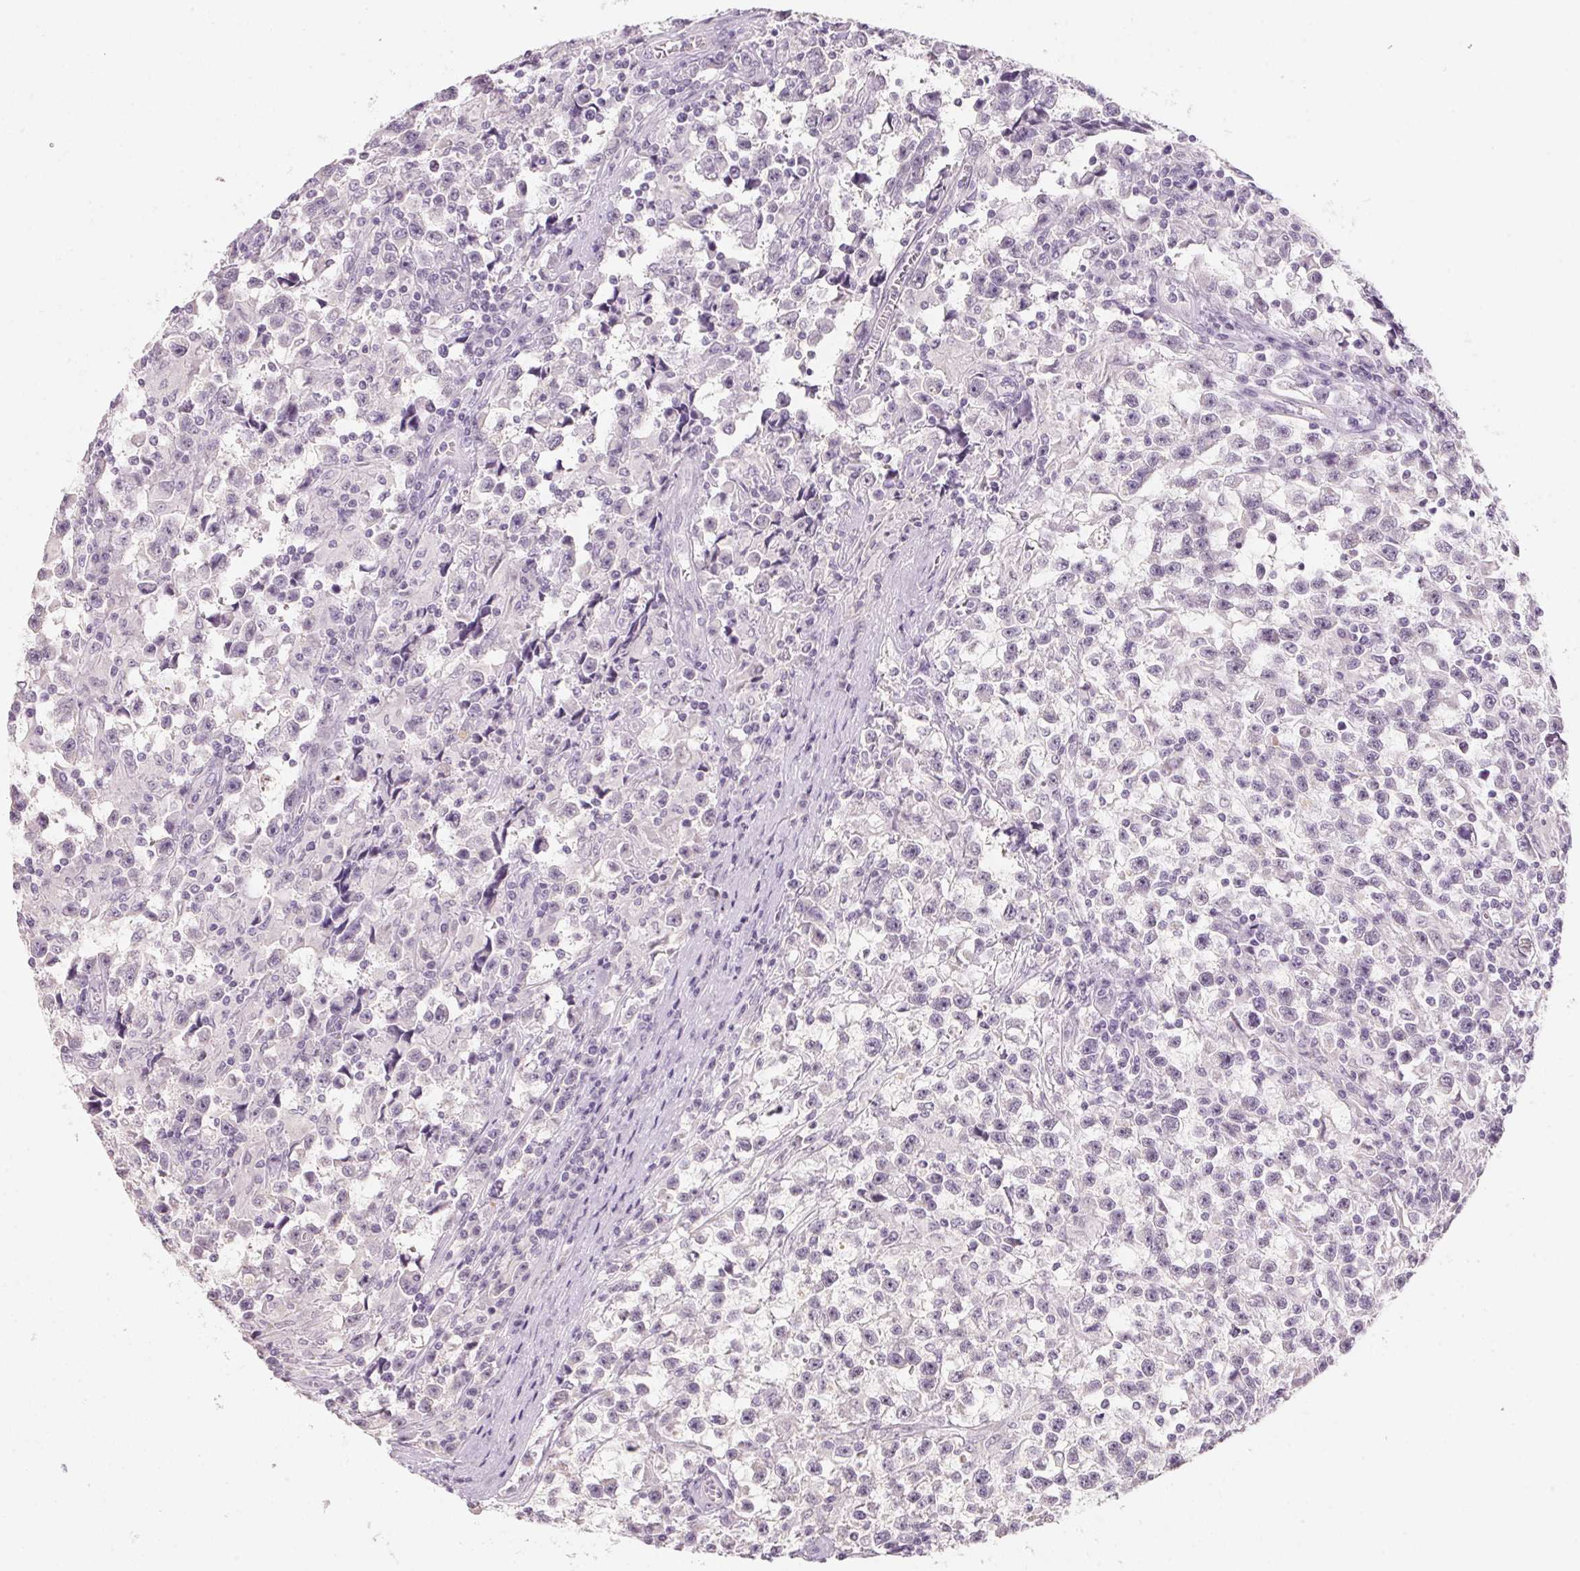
{"staining": {"intensity": "negative", "quantity": "none", "location": "none"}, "tissue": "testis cancer", "cell_type": "Tumor cells", "image_type": "cancer", "snomed": [{"axis": "morphology", "description": "Seminoma, NOS"}, {"axis": "topography", "description": "Testis"}], "caption": "This is an IHC histopathology image of testis seminoma. There is no staining in tumor cells.", "gene": "CAPZA3", "patient": {"sex": "male", "age": 31}}